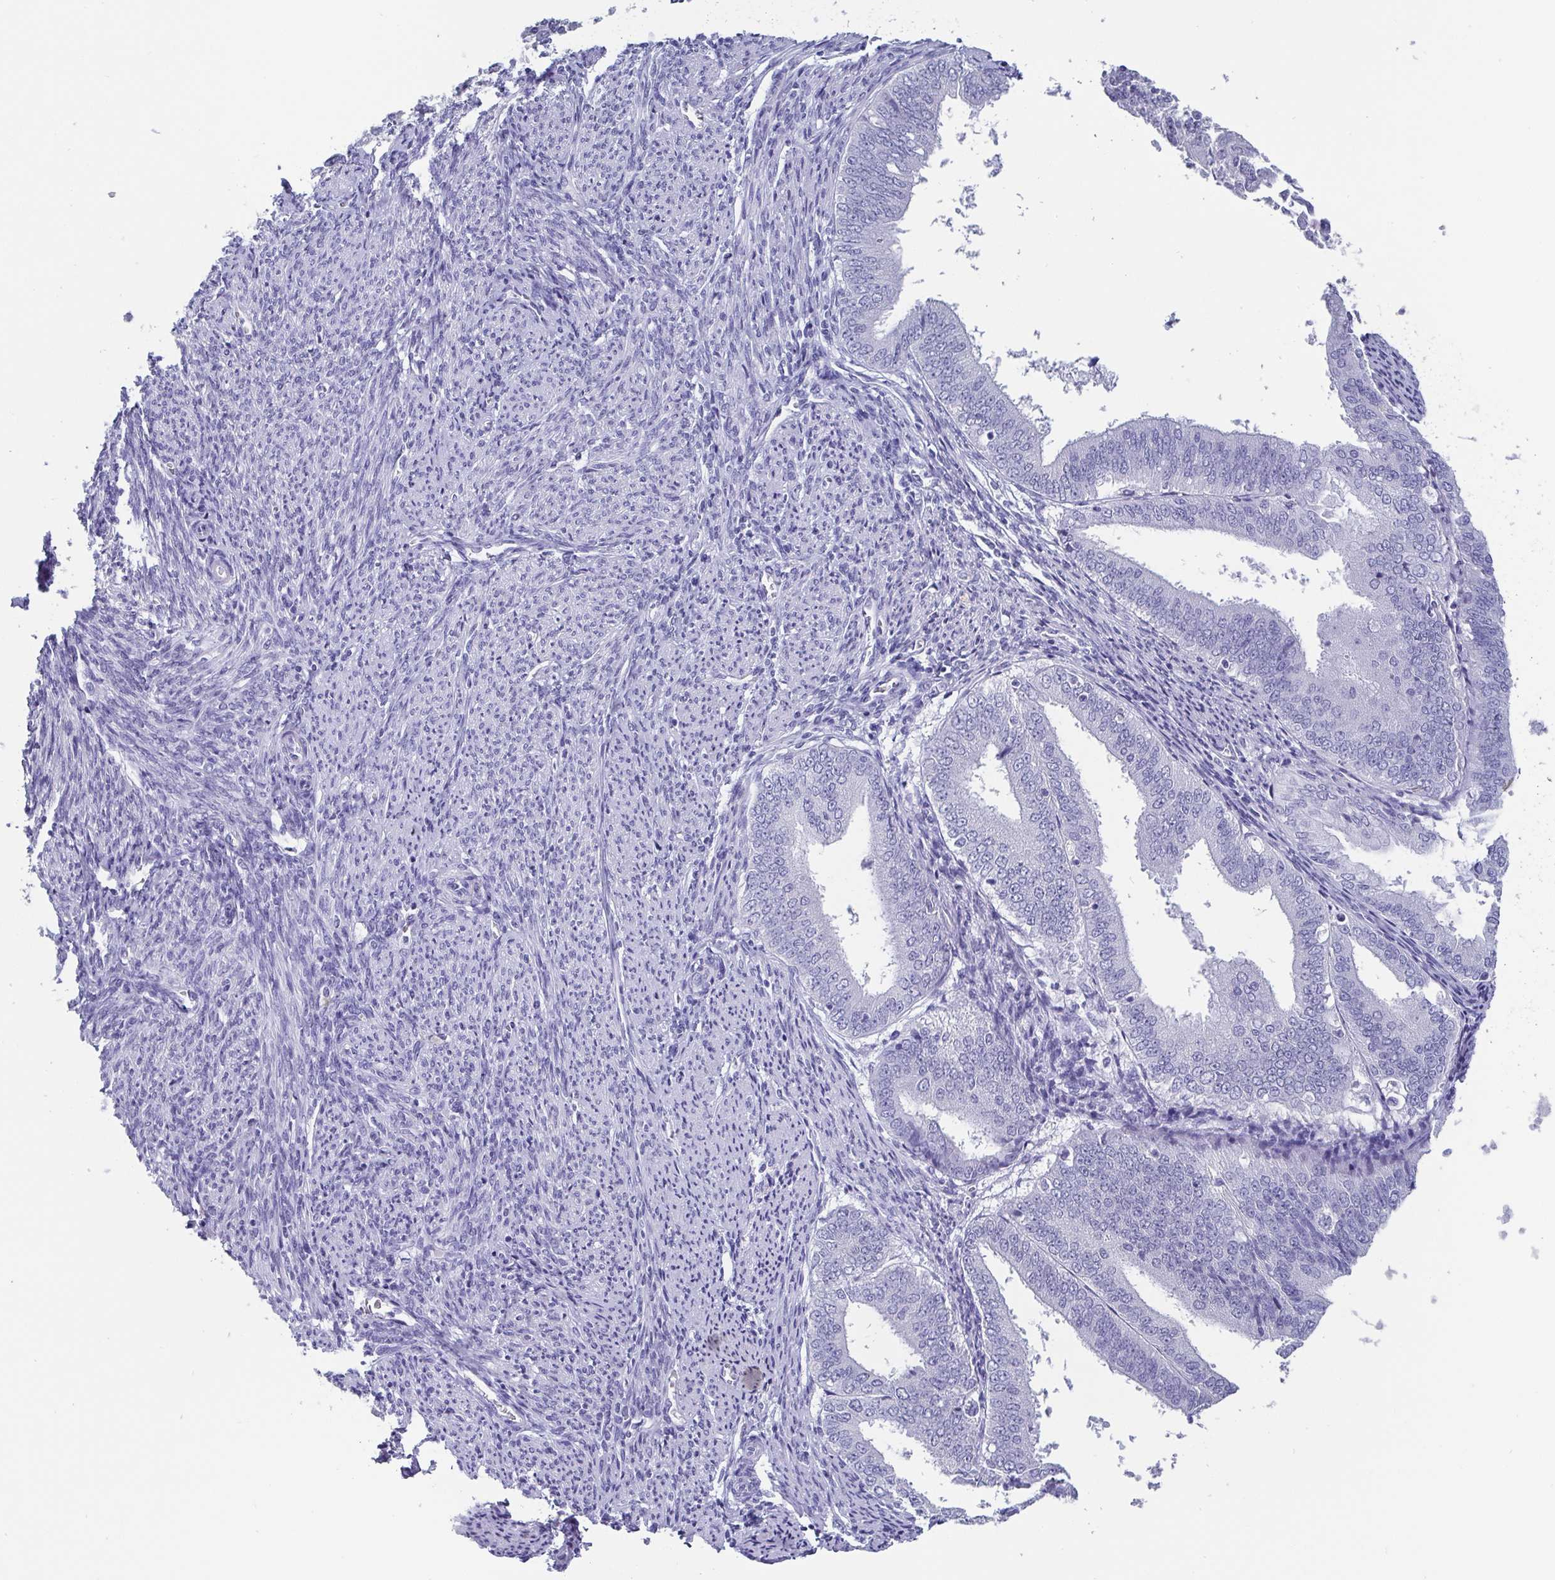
{"staining": {"intensity": "negative", "quantity": "none", "location": "none"}, "tissue": "endometrial cancer", "cell_type": "Tumor cells", "image_type": "cancer", "snomed": [{"axis": "morphology", "description": "Adenocarcinoma, NOS"}, {"axis": "topography", "description": "Endometrium"}], "caption": "There is no significant expression in tumor cells of endometrial cancer. (DAB (3,3'-diaminobenzidine) IHC, high magnification).", "gene": "SCGN", "patient": {"sex": "female", "age": 63}}